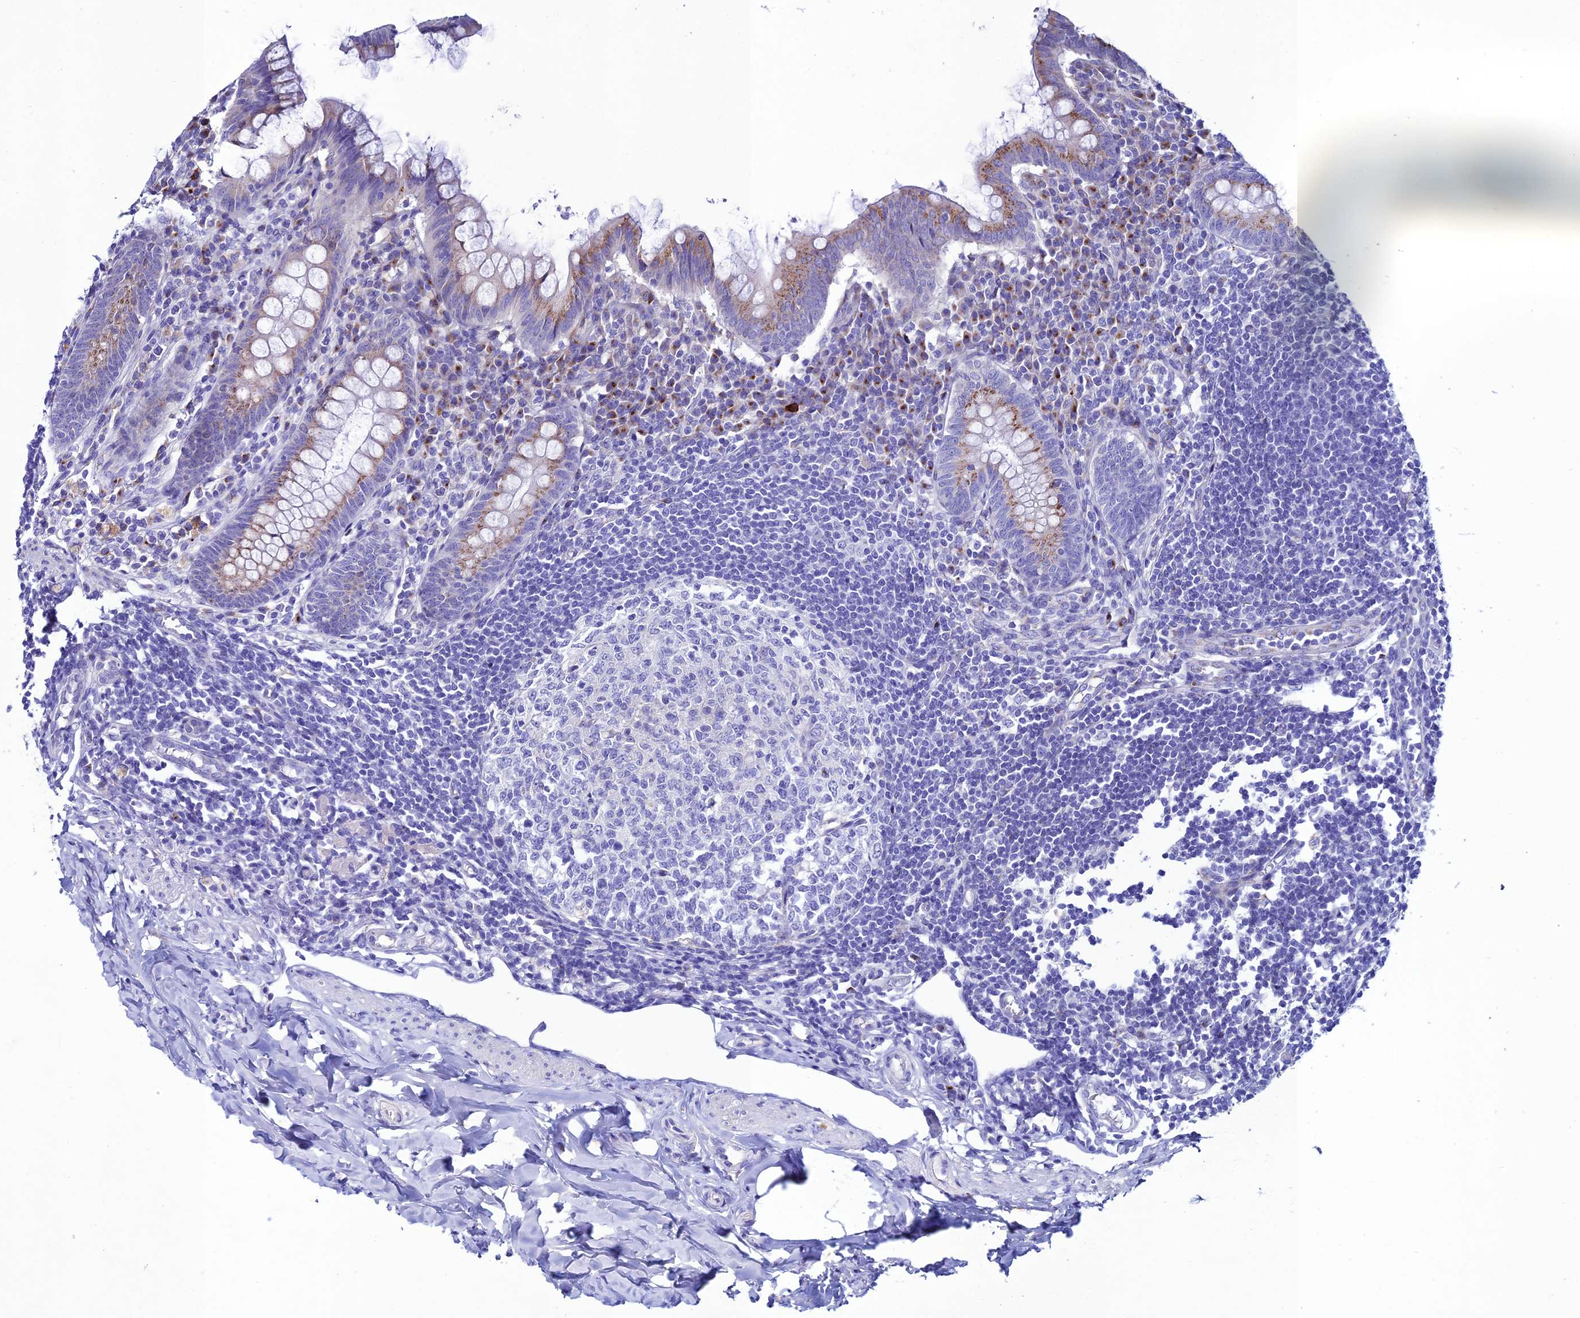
{"staining": {"intensity": "strong", "quantity": "<25%", "location": "cytoplasmic/membranous"}, "tissue": "appendix", "cell_type": "Glandular cells", "image_type": "normal", "snomed": [{"axis": "morphology", "description": "Normal tissue, NOS"}, {"axis": "topography", "description": "Appendix"}], "caption": "The image shows immunohistochemical staining of normal appendix. There is strong cytoplasmic/membranous staining is seen in approximately <25% of glandular cells. (DAB (3,3'-diaminobenzidine) IHC, brown staining for protein, blue staining for nuclei).", "gene": "OR51Q1", "patient": {"sex": "female", "age": 33}}